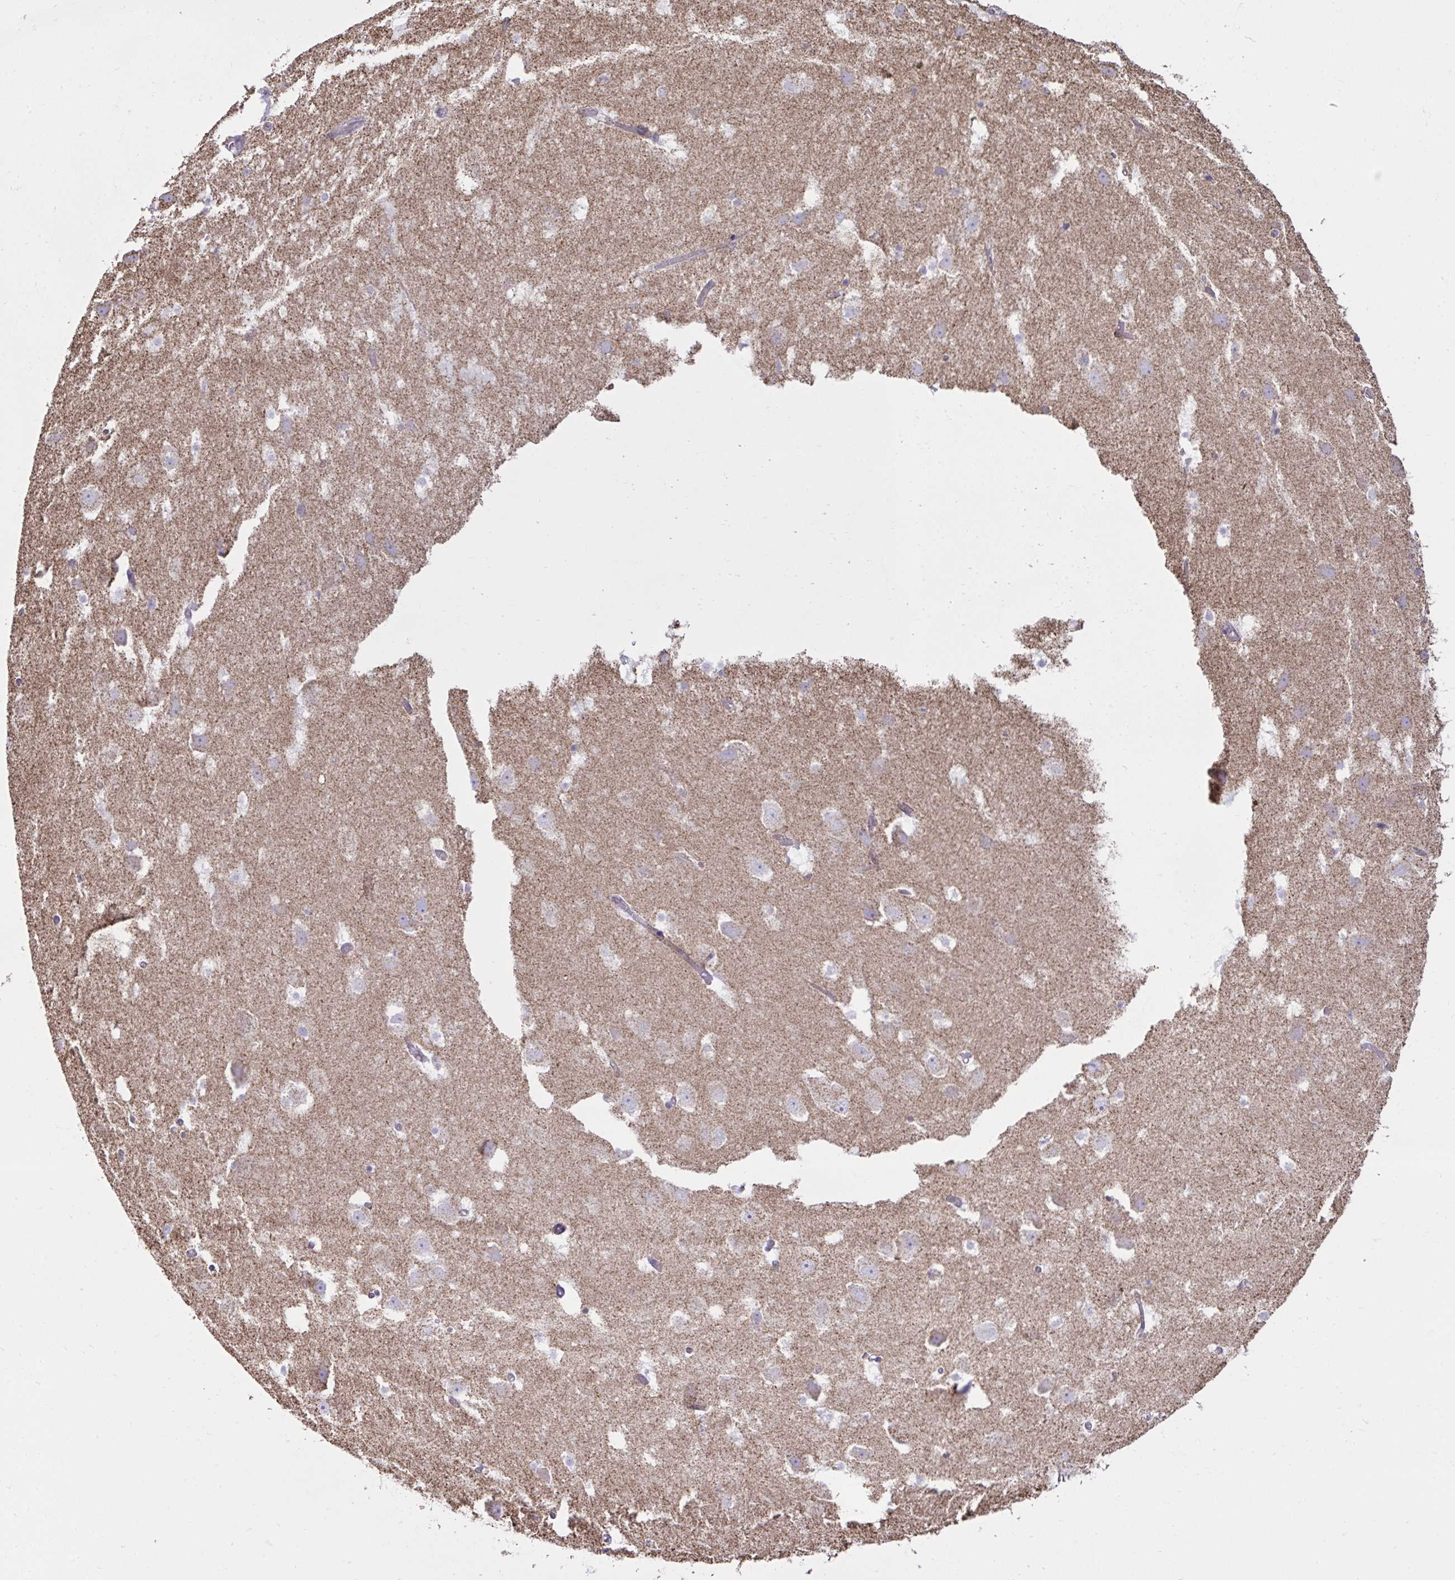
{"staining": {"intensity": "moderate", "quantity": "<25%", "location": "cytoplasmic/membranous"}, "tissue": "hippocampus", "cell_type": "Glial cells", "image_type": "normal", "snomed": [{"axis": "morphology", "description": "Normal tissue, NOS"}, {"axis": "topography", "description": "Hippocampus"}], "caption": "Protein analysis of unremarkable hippocampus demonstrates moderate cytoplasmic/membranous expression in approximately <25% of glial cells.", "gene": "ZNF362", "patient": {"sex": "female", "age": 52}}